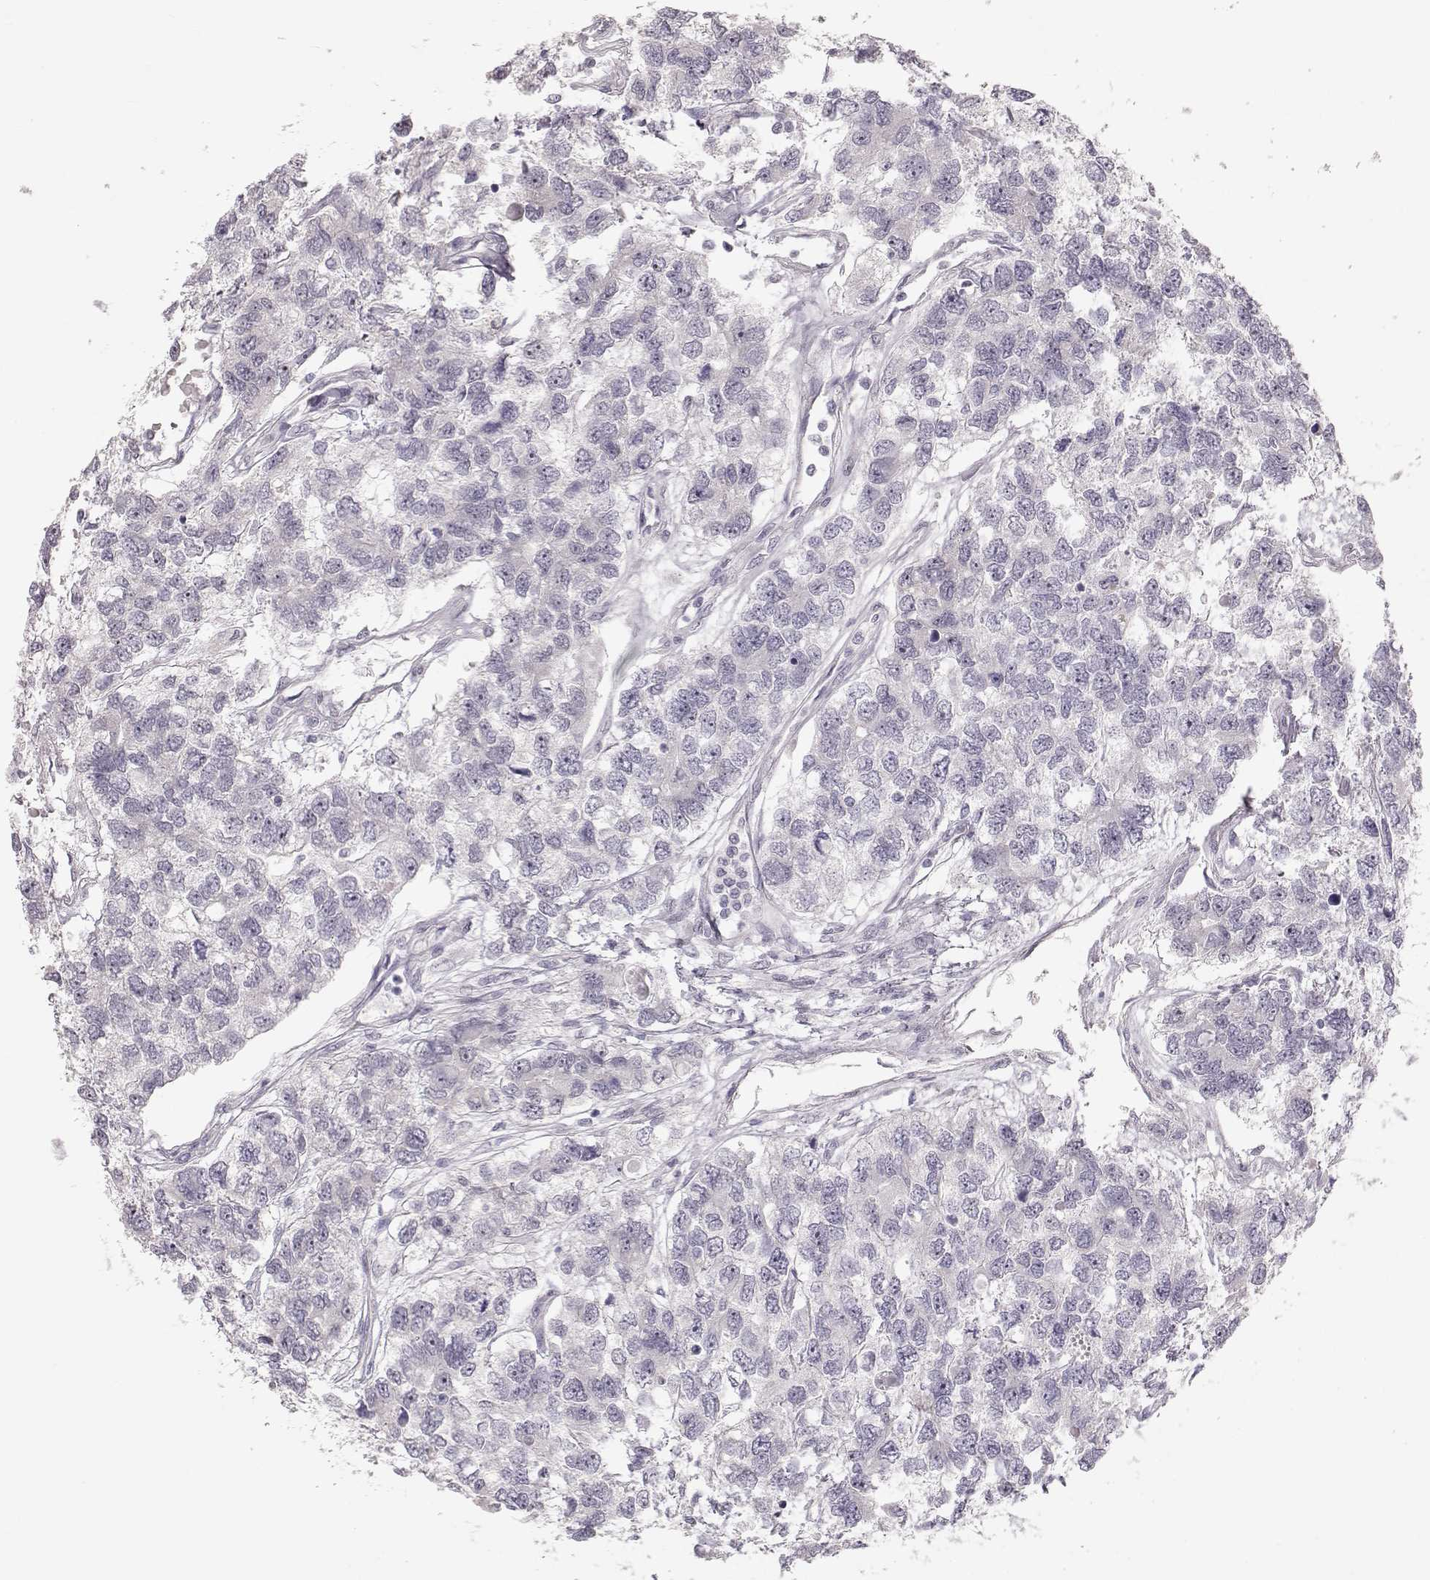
{"staining": {"intensity": "negative", "quantity": "none", "location": "none"}, "tissue": "testis cancer", "cell_type": "Tumor cells", "image_type": "cancer", "snomed": [{"axis": "morphology", "description": "Seminoma, NOS"}, {"axis": "topography", "description": "Testis"}], "caption": "Tumor cells are negative for brown protein staining in seminoma (testis).", "gene": "FAM205A", "patient": {"sex": "male", "age": 52}}